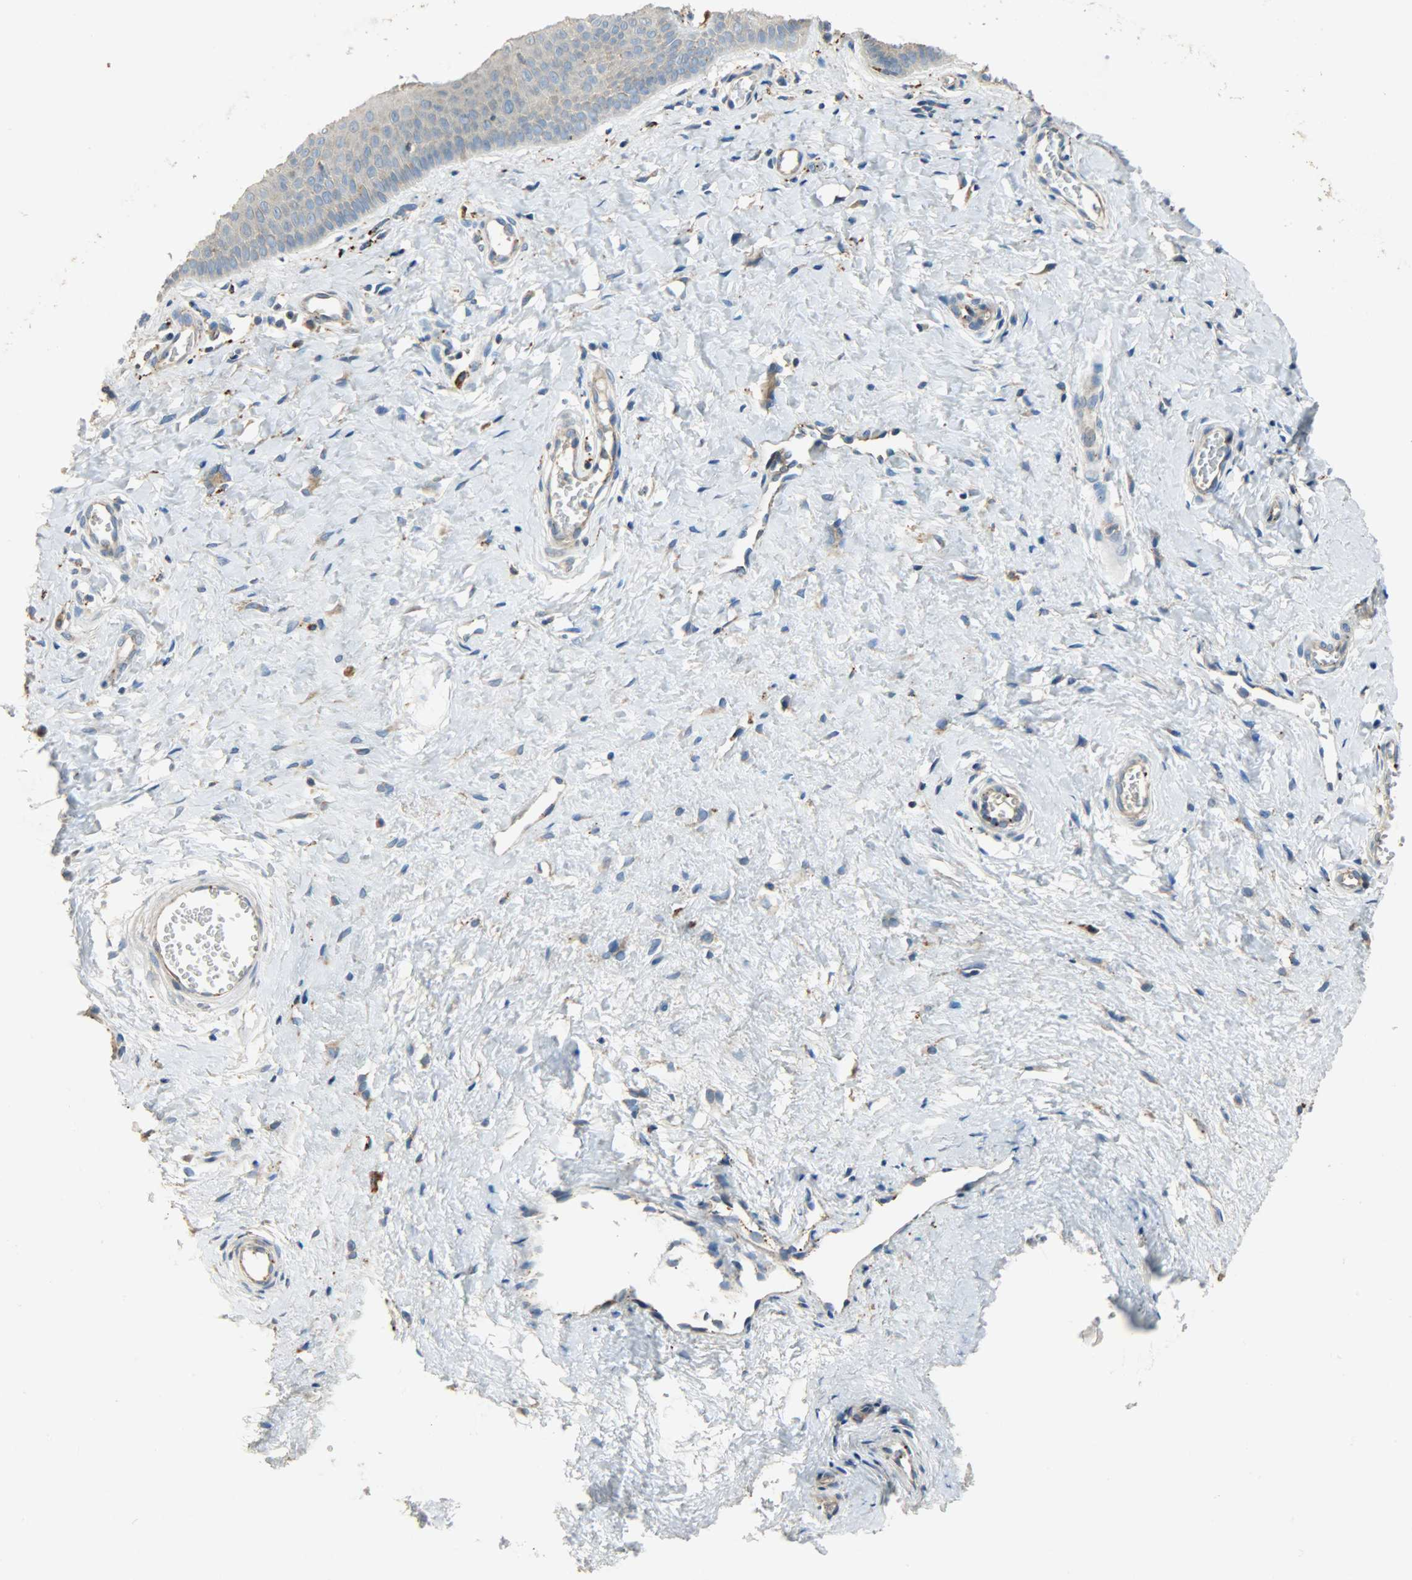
{"staining": {"intensity": "moderate", "quantity": ">75%", "location": "cytoplasmic/membranous"}, "tissue": "cervix", "cell_type": "Glandular cells", "image_type": "normal", "snomed": [{"axis": "morphology", "description": "Normal tissue, NOS"}, {"axis": "topography", "description": "Cervix"}], "caption": "Human cervix stained for a protein (brown) exhibits moderate cytoplasmic/membranous positive staining in about >75% of glandular cells.", "gene": "ASAH1", "patient": {"sex": "female", "age": 55}}